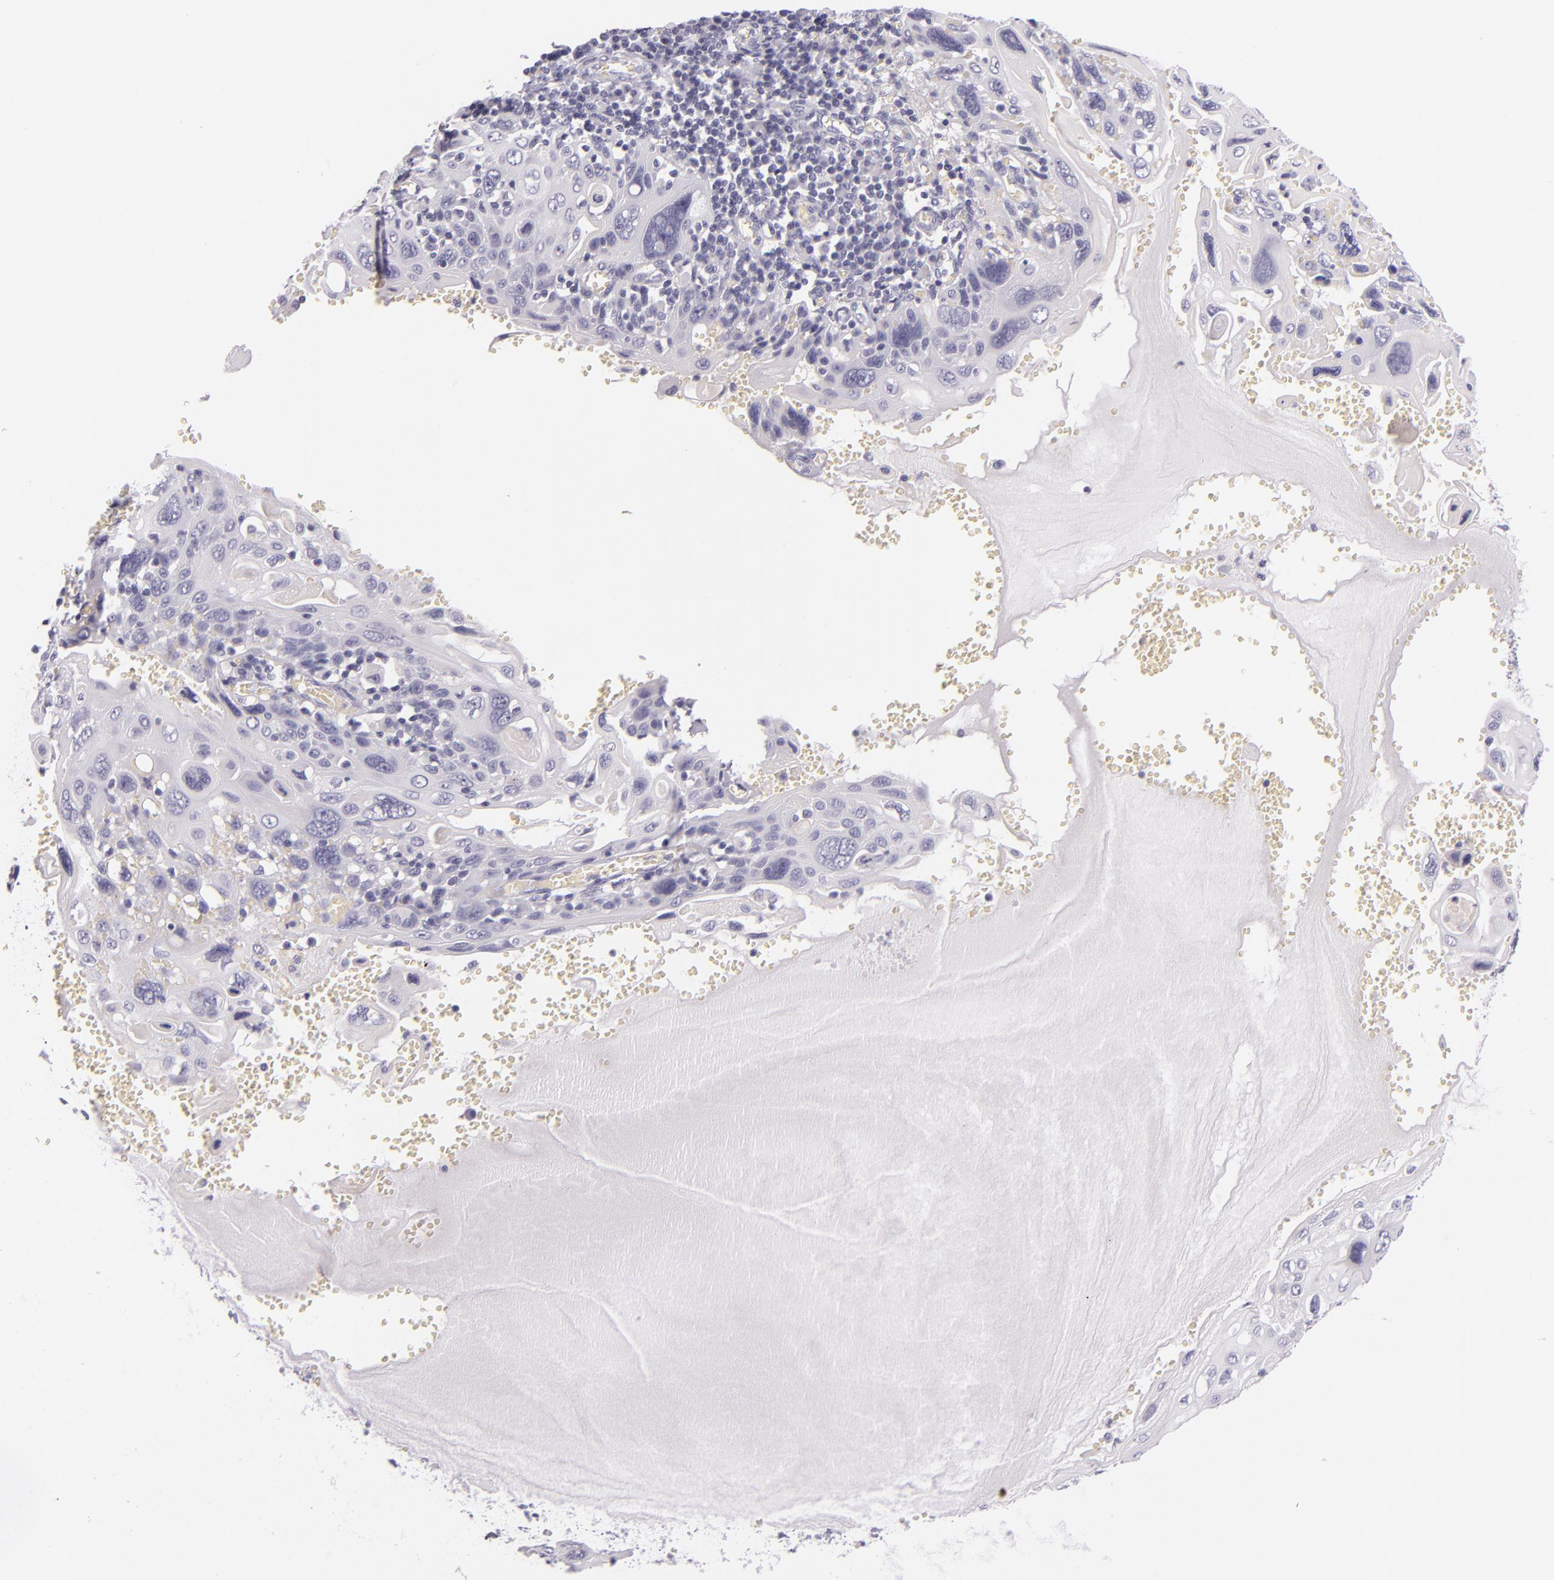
{"staining": {"intensity": "negative", "quantity": "none", "location": "none"}, "tissue": "cervical cancer", "cell_type": "Tumor cells", "image_type": "cancer", "snomed": [{"axis": "morphology", "description": "Squamous cell carcinoma, NOS"}, {"axis": "topography", "description": "Cervix"}], "caption": "Protein analysis of cervical cancer demonstrates no significant staining in tumor cells.", "gene": "INA", "patient": {"sex": "female", "age": 54}}